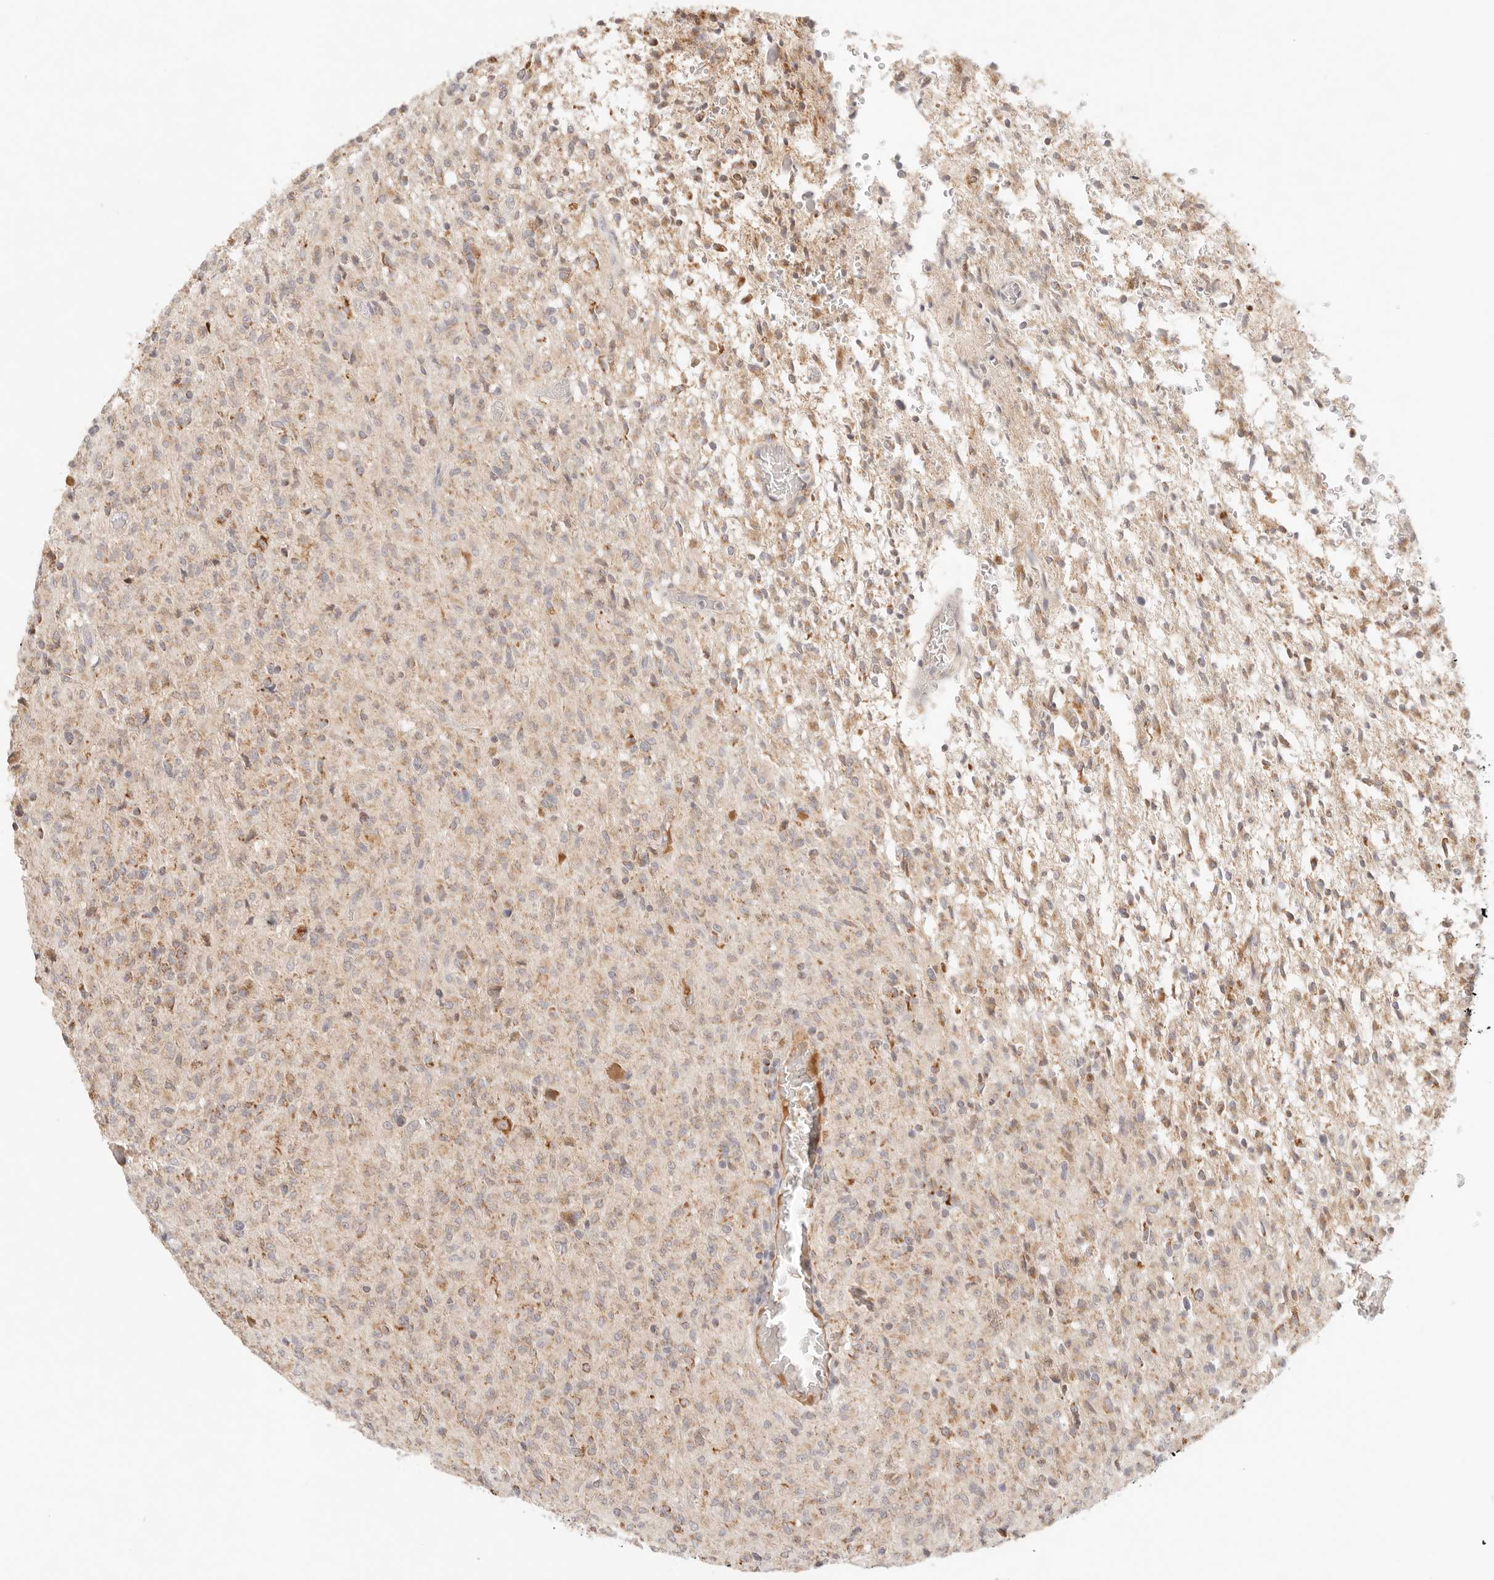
{"staining": {"intensity": "moderate", "quantity": "<25%", "location": "cytoplasmic/membranous"}, "tissue": "glioma", "cell_type": "Tumor cells", "image_type": "cancer", "snomed": [{"axis": "morphology", "description": "Glioma, malignant, High grade"}, {"axis": "topography", "description": "Brain"}], "caption": "Human malignant glioma (high-grade) stained with a brown dye shows moderate cytoplasmic/membranous positive staining in about <25% of tumor cells.", "gene": "COA6", "patient": {"sex": "female", "age": 57}}